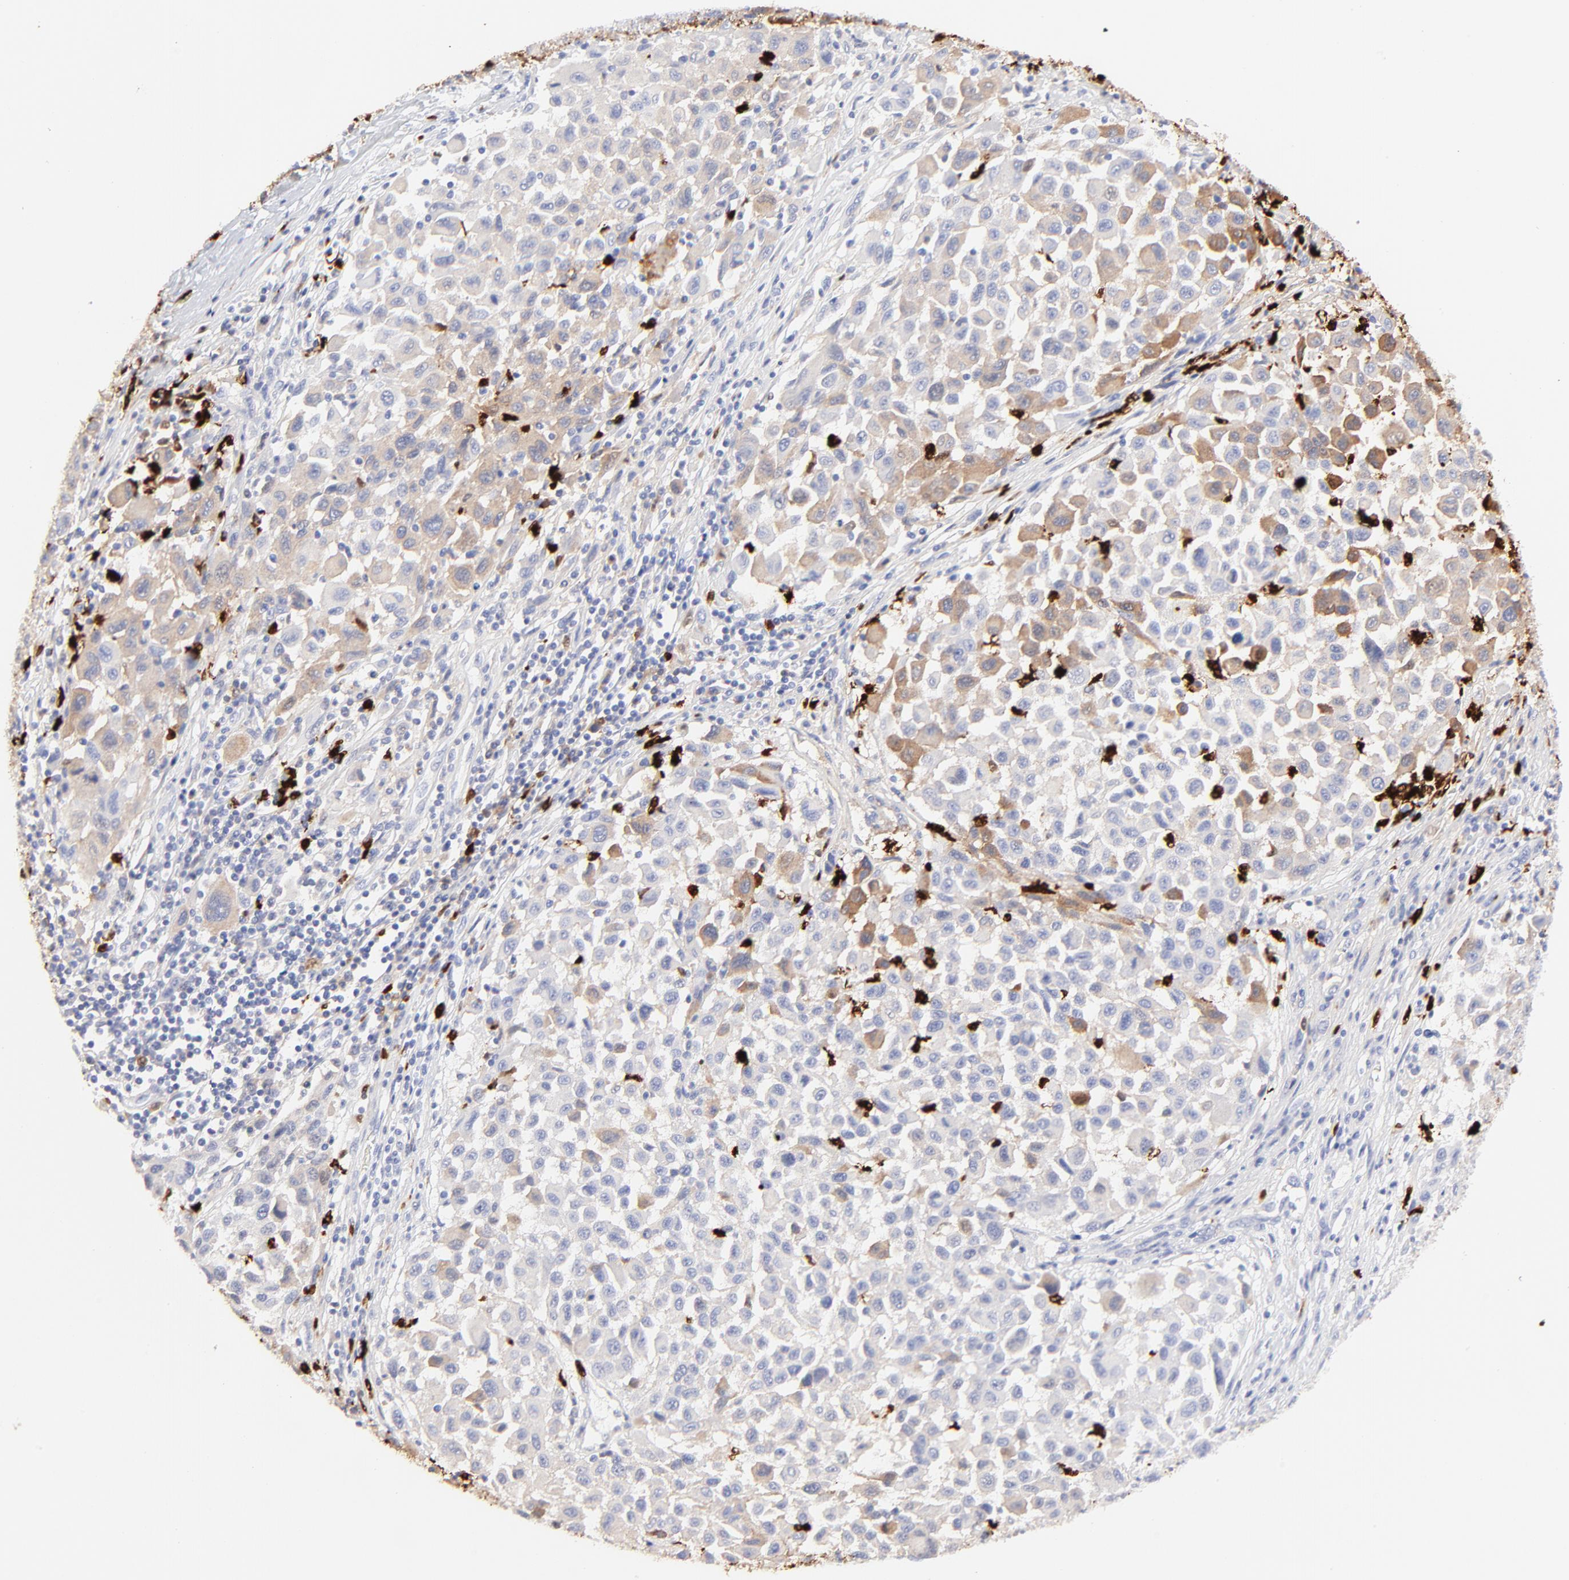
{"staining": {"intensity": "negative", "quantity": "none", "location": "none"}, "tissue": "melanoma", "cell_type": "Tumor cells", "image_type": "cancer", "snomed": [{"axis": "morphology", "description": "Malignant melanoma, Metastatic site"}, {"axis": "topography", "description": "Lymph node"}], "caption": "Micrograph shows no significant protein positivity in tumor cells of melanoma.", "gene": "S100A12", "patient": {"sex": "male", "age": 61}}